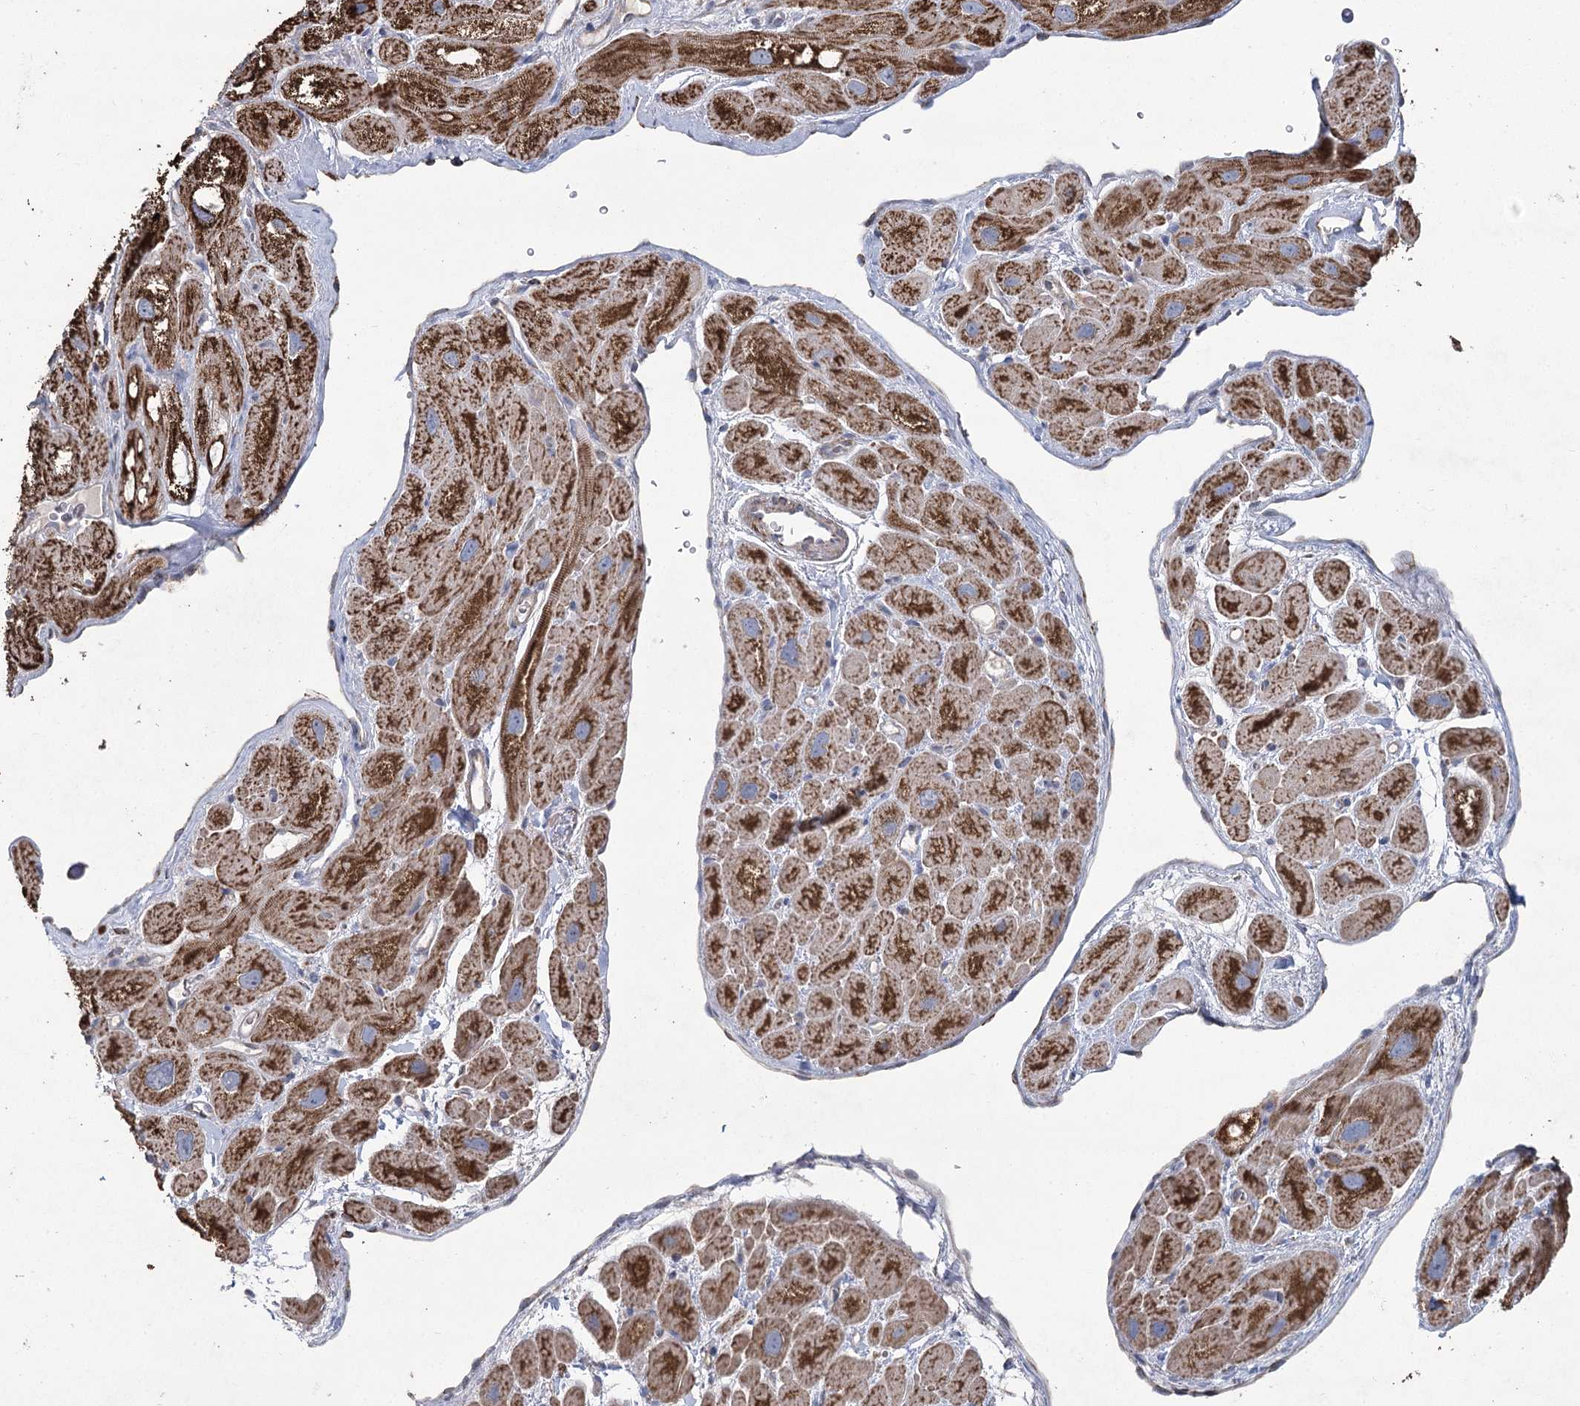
{"staining": {"intensity": "strong", "quantity": ">75%", "location": "cytoplasmic/membranous"}, "tissue": "heart muscle", "cell_type": "Cardiomyocytes", "image_type": "normal", "snomed": [{"axis": "morphology", "description": "Normal tissue, NOS"}, {"axis": "topography", "description": "Heart"}], "caption": "IHC staining of unremarkable heart muscle, which demonstrates high levels of strong cytoplasmic/membranous positivity in approximately >75% of cardiomyocytes indicating strong cytoplasmic/membranous protein expression. The staining was performed using DAB (brown) for protein detection and nuclei were counterstained in hematoxylin (blue).", "gene": "RANBP3L", "patient": {"sex": "male", "age": 49}}